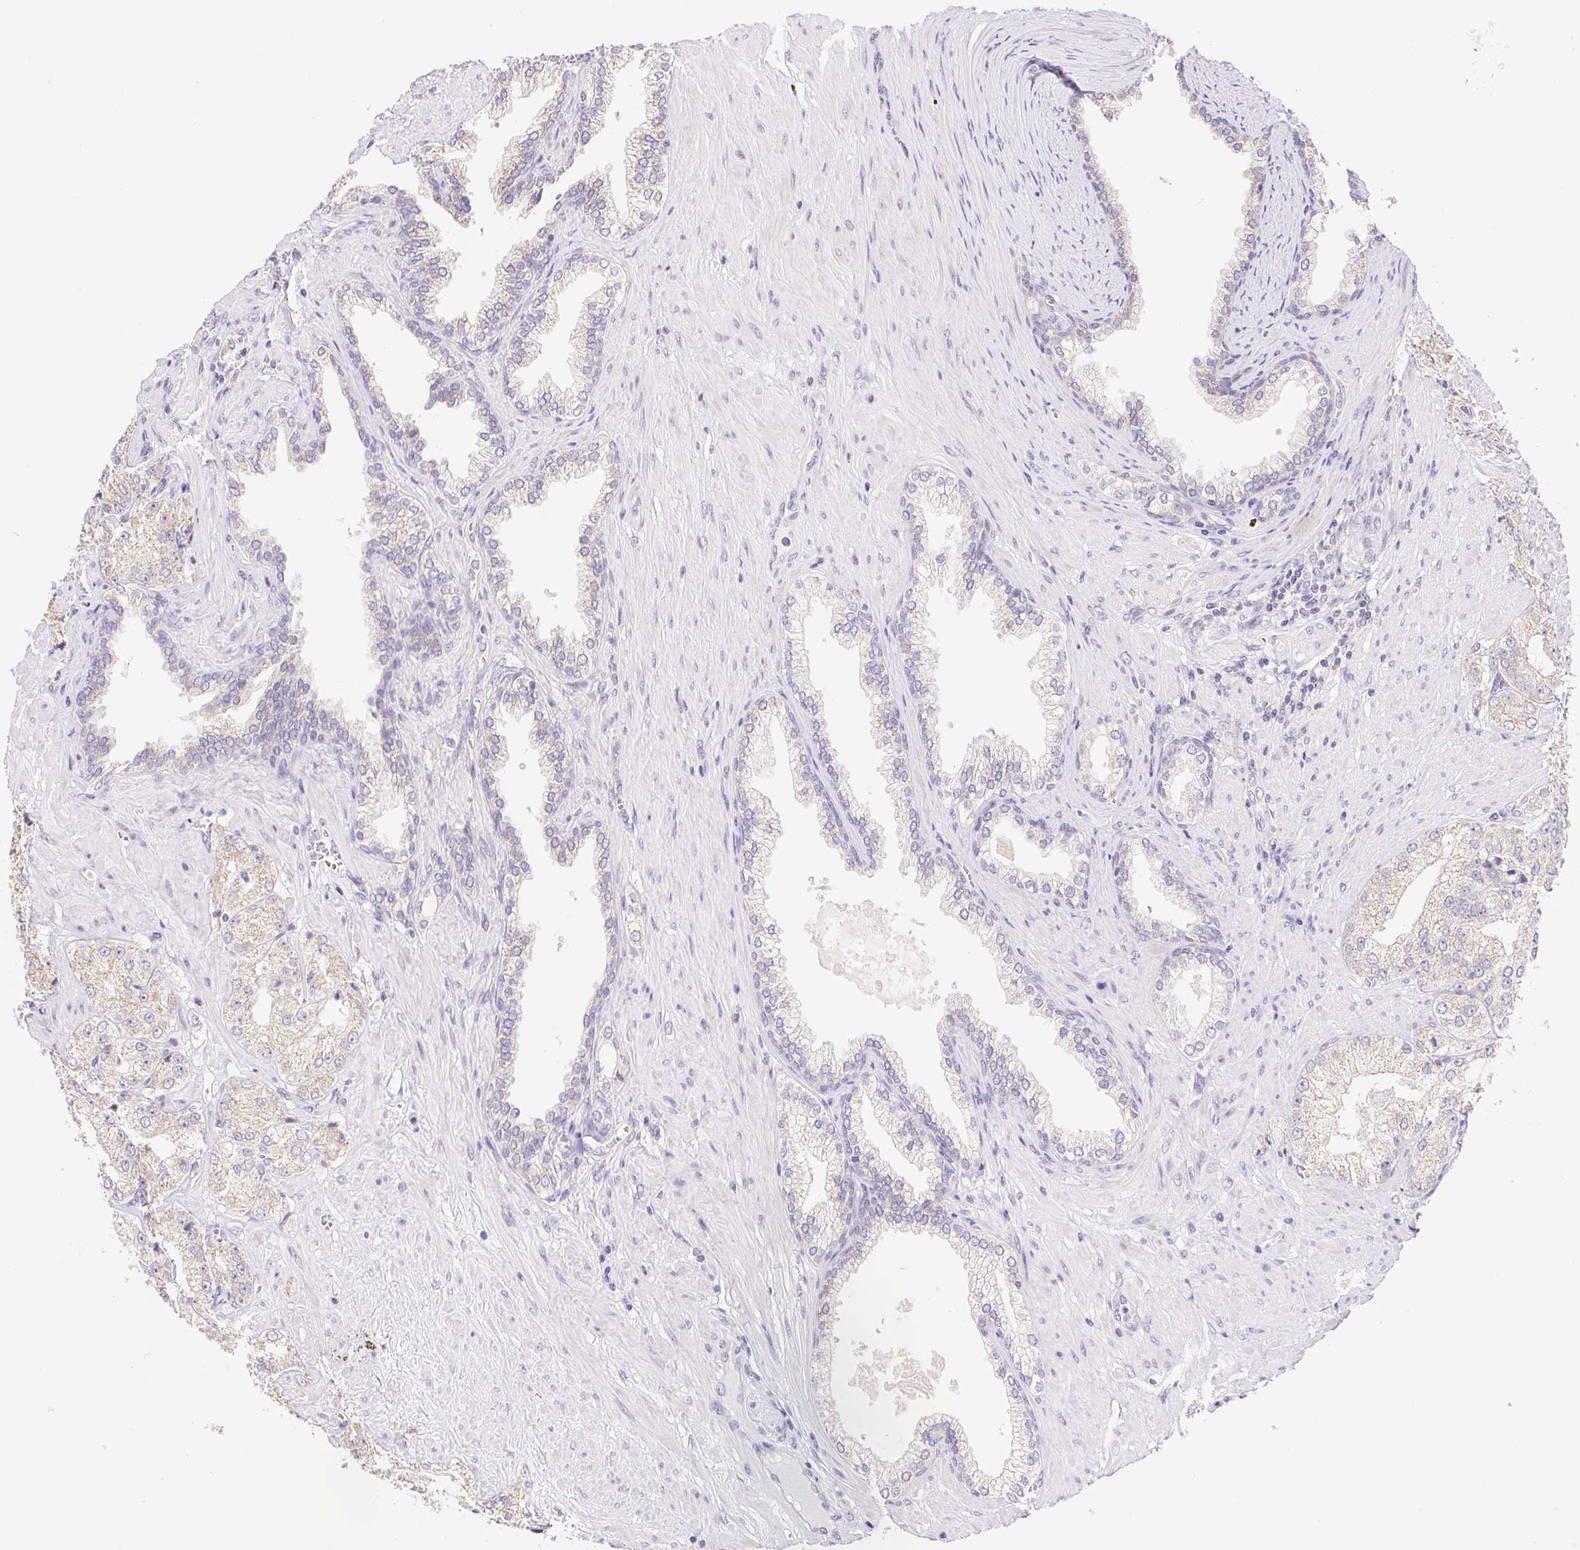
{"staining": {"intensity": "weak", "quantity": "<25%", "location": "cytoplasmic/membranous"}, "tissue": "prostate cancer", "cell_type": "Tumor cells", "image_type": "cancer", "snomed": [{"axis": "morphology", "description": "Adenocarcinoma, High grade"}, {"axis": "topography", "description": "Prostate"}], "caption": "Tumor cells show no significant protein positivity in prostate cancer.", "gene": "FKBP6", "patient": {"sex": "male", "age": 68}}